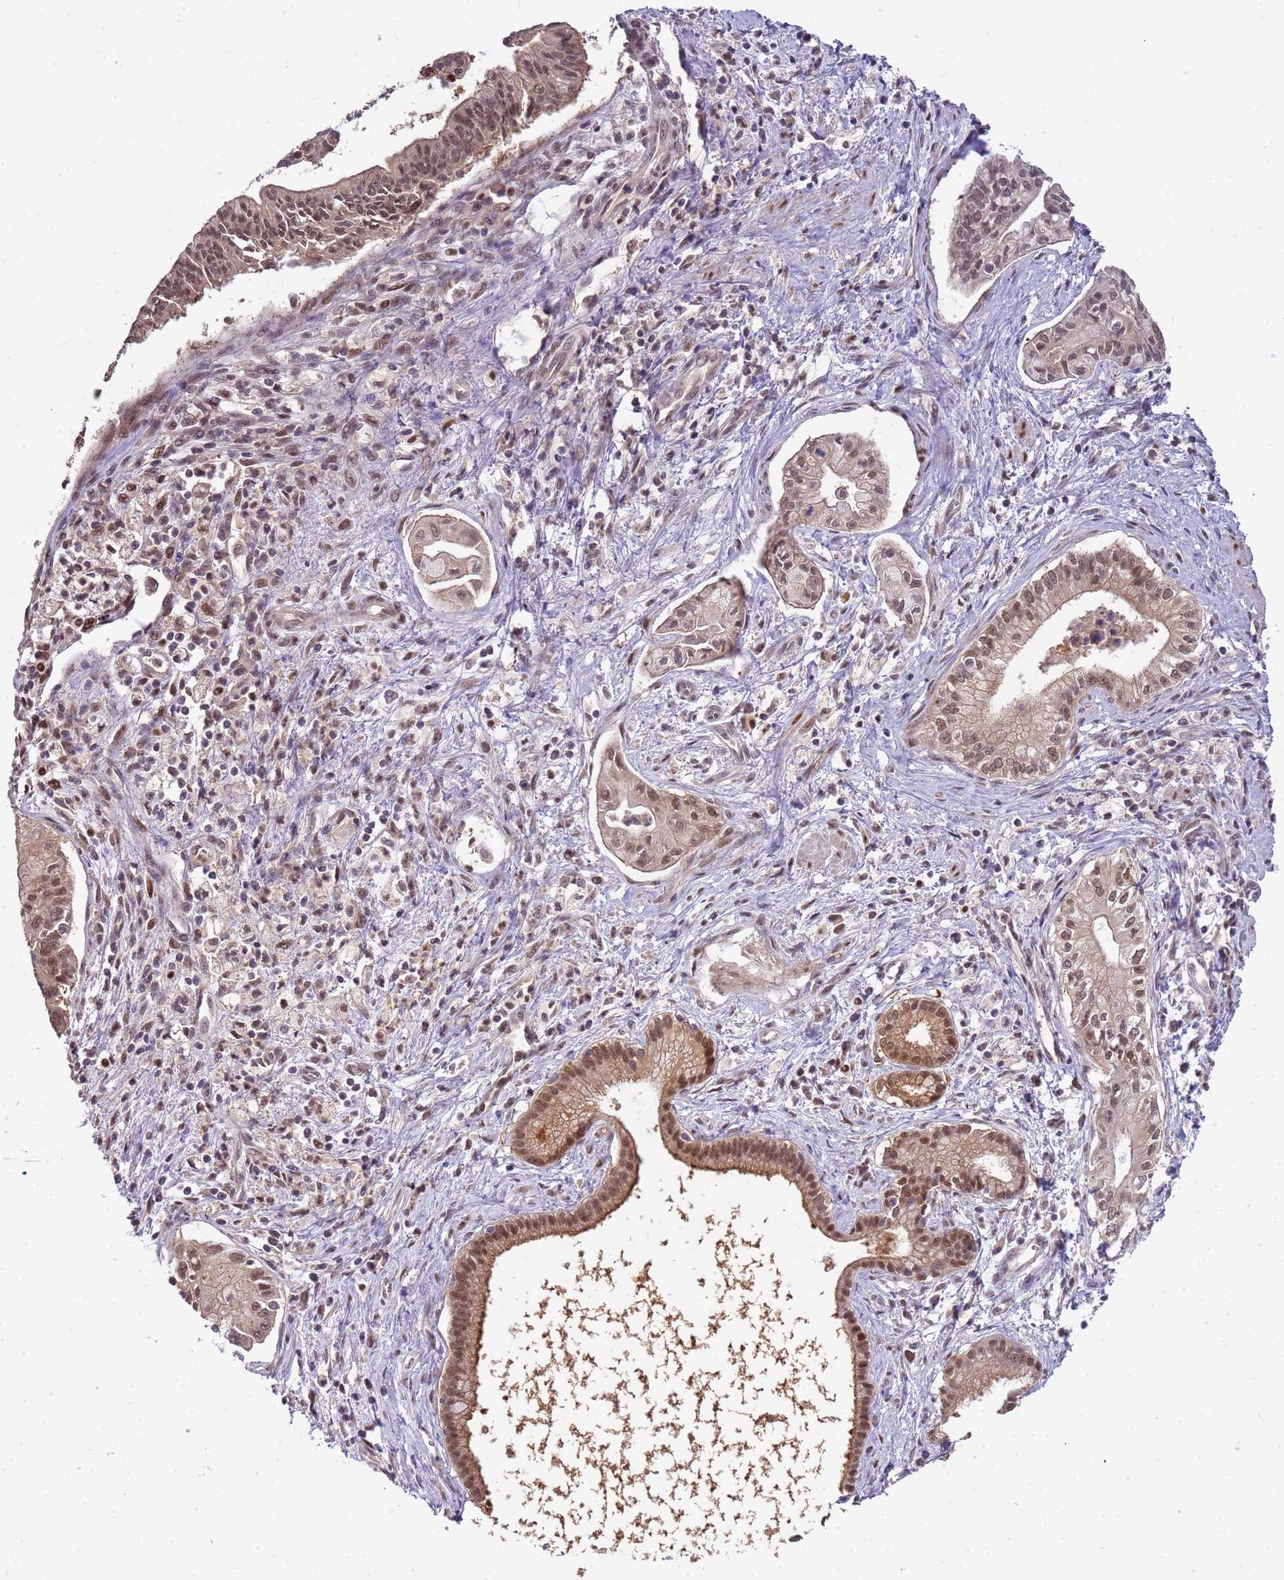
{"staining": {"intensity": "moderate", "quantity": ">75%", "location": "cytoplasmic/membranous,nuclear"}, "tissue": "pancreatic cancer", "cell_type": "Tumor cells", "image_type": "cancer", "snomed": [{"axis": "morphology", "description": "Adenocarcinoma, NOS"}, {"axis": "topography", "description": "Pancreas"}], "caption": "Protein staining of pancreatic adenocarcinoma tissue exhibits moderate cytoplasmic/membranous and nuclear staining in approximately >75% of tumor cells. Ihc stains the protein of interest in brown and the nuclei are stained blue.", "gene": "ZBTB5", "patient": {"sex": "male", "age": 78}}